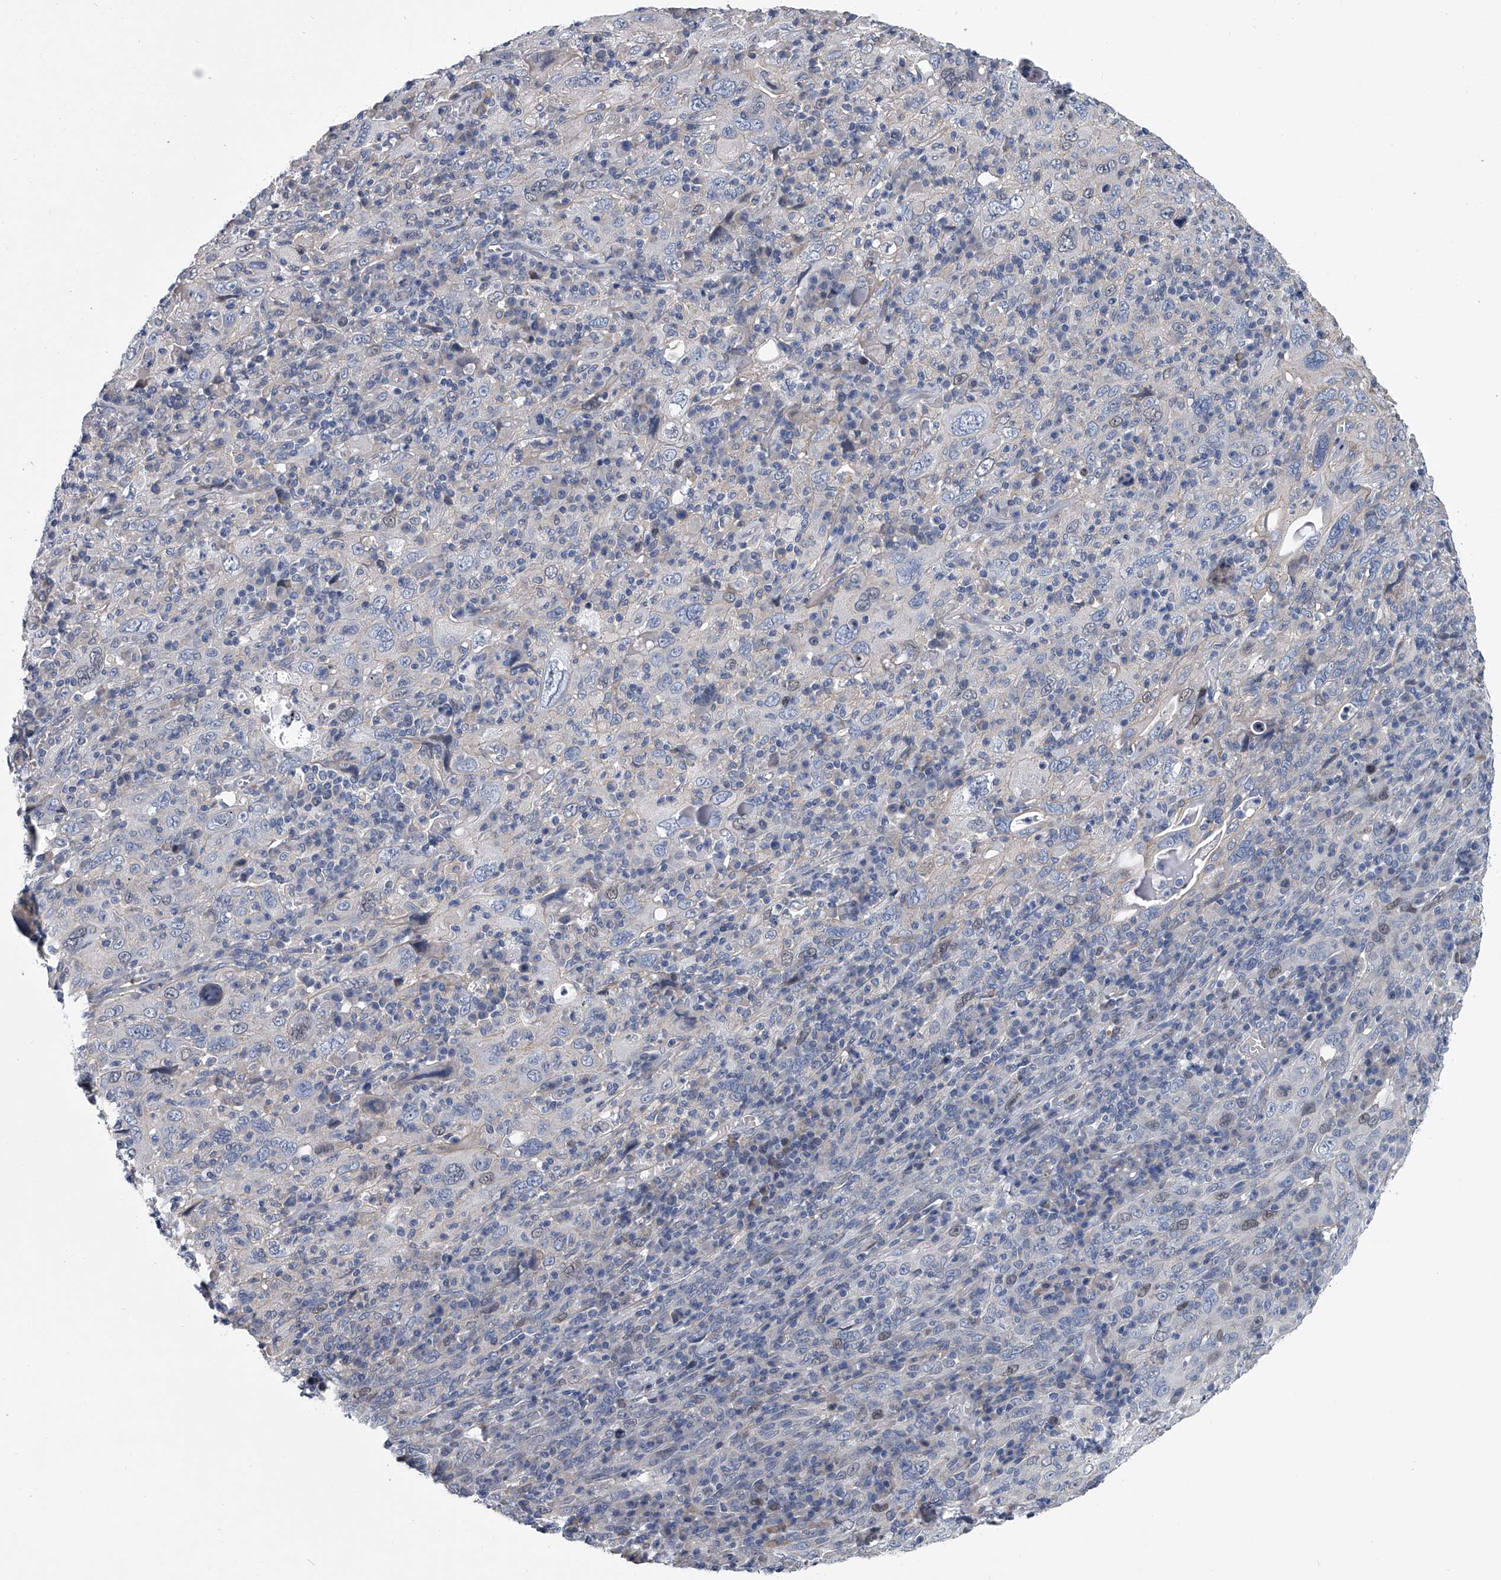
{"staining": {"intensity": "negative", "quantity": "none", "location": "none"}, "tissue": "cervical cancer", "cell_type": "Tumor cells", "image_type": "cancer", "snomed": [{"axis": "morphology", "description": "Squamous cell carcinoma, NOS"}, {"axis": "topography", "description": "Cervix"}], "caption": "A histopathology image of human cervical cancer is negative for staining in tumor cells.", "gene": "ABCG1", "patient": {"sex": "female", "age": 46}}